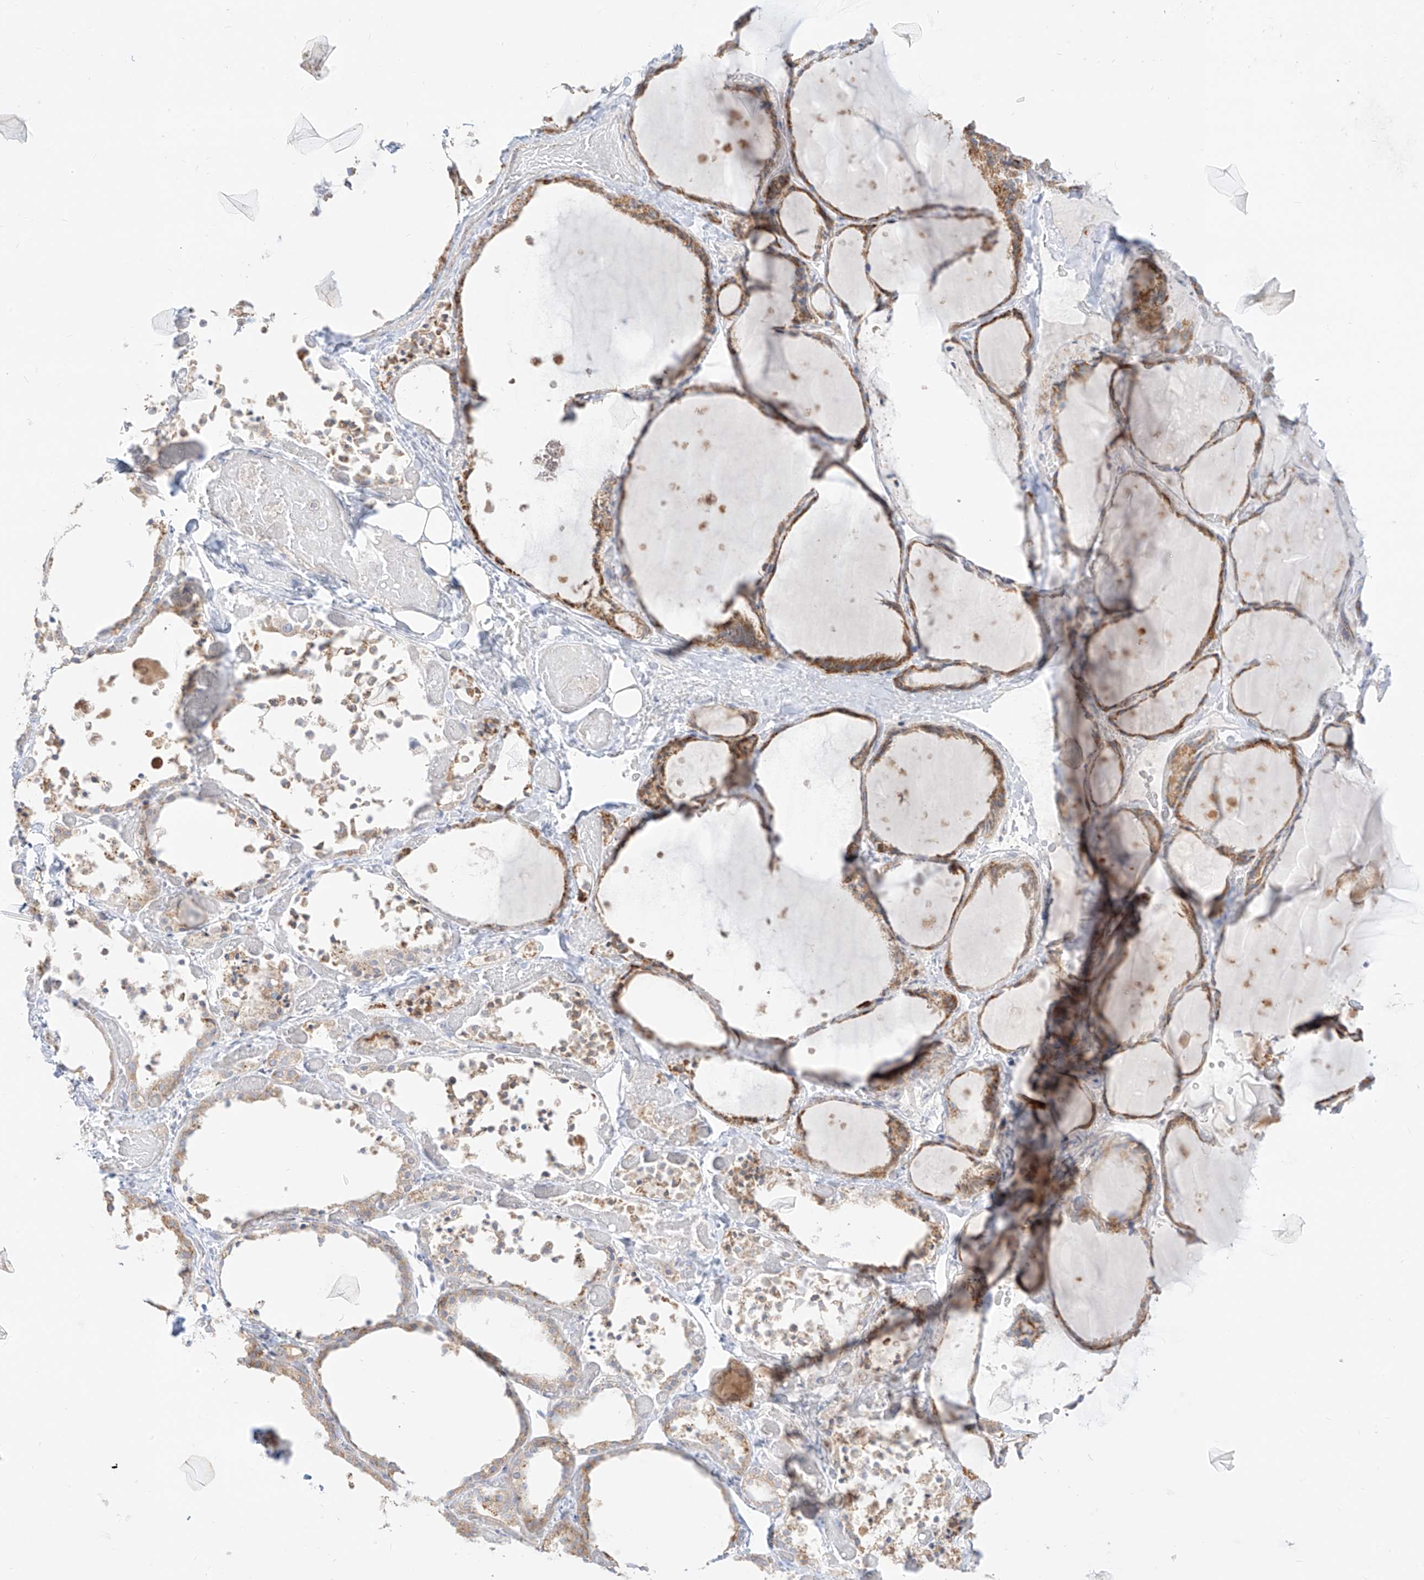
{"staining": {"intensity": "moderate", "quantity": ">75%", "location": "cytoplasmic/membranous"}, "tissue": "thyroid gland", "cell_type": "Glandular cells", "image_type": "normal", "snomed": [{"axis": "morphology", "description": "Normal tissue, NOS"}, {"axis": "topography", "description": "Thyroid gland"}], "caption": "A micrograph of thyroid gland stained for a protein reveals moderate cytoplasmic/membranous brown staining in glandular cells. Using DAB (brown) and hematoxylin (blue) stains, captured at high magnification using brightfield microscopy.", "gene": "SYTL3", "patient": {"sex": "female", "age": 44}}